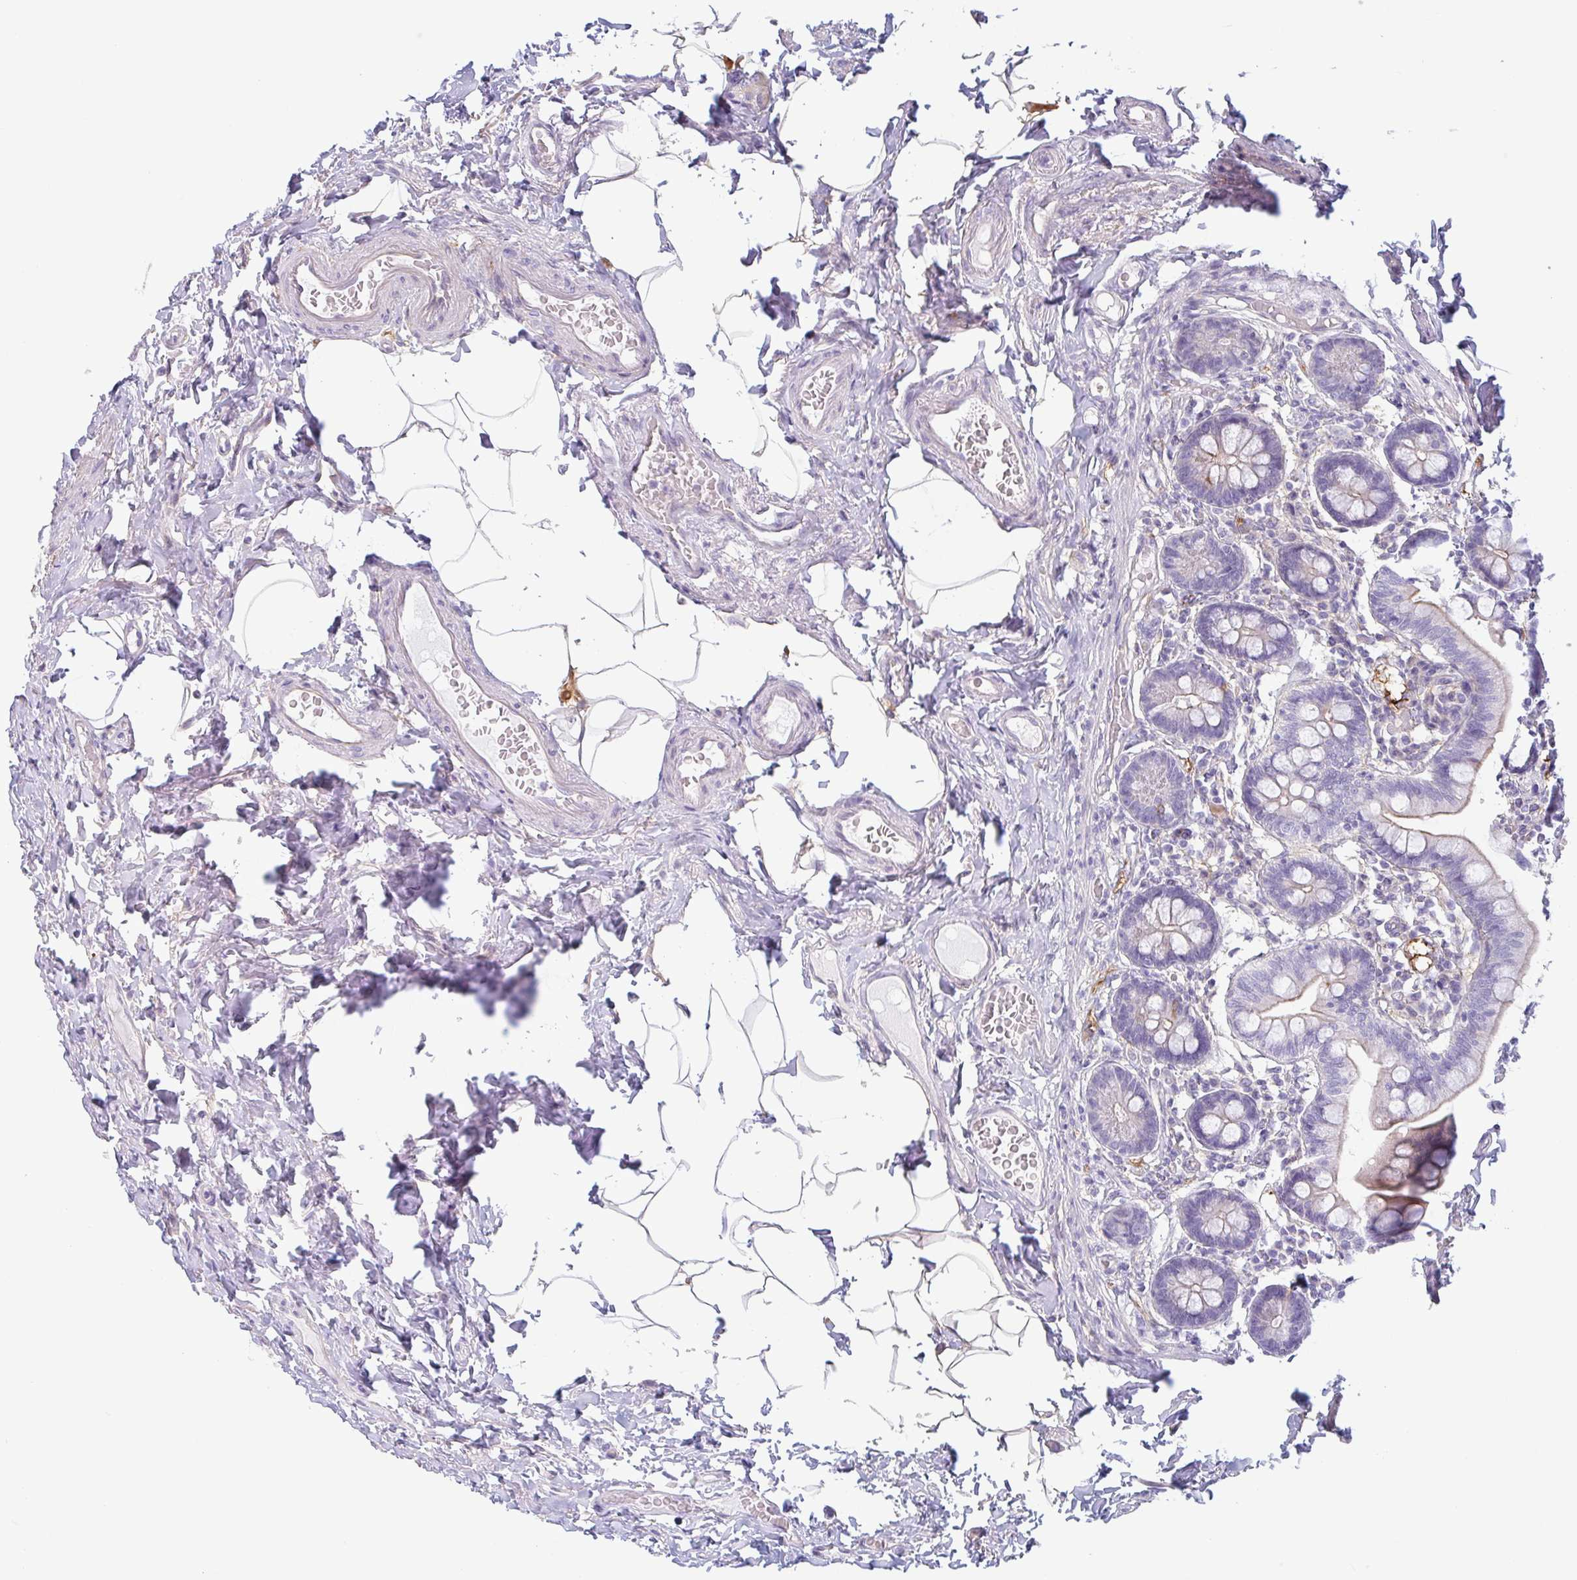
{"staining": {"intensity": "moderate", "quantity": "25%-75%", "location": "cytoplasmic/membranous"}, "tissue": "small intestine", "cell_type": "Glandular cells", "image_type": "normal", "snomed": [{"axis": "morphology", "description": "Normal tissue, NOS"}, {"axis": "topography", "description": "Small intestine"}], "caption": "A micrograph showing moderate cytoplasmic/membranous expression in about 25%-75% of glandular cells in normal small intestine, as visualized by brown immunohistochemical staining.", "gene": "MYH10", "patient": {"sex": "female", "age": 64}}